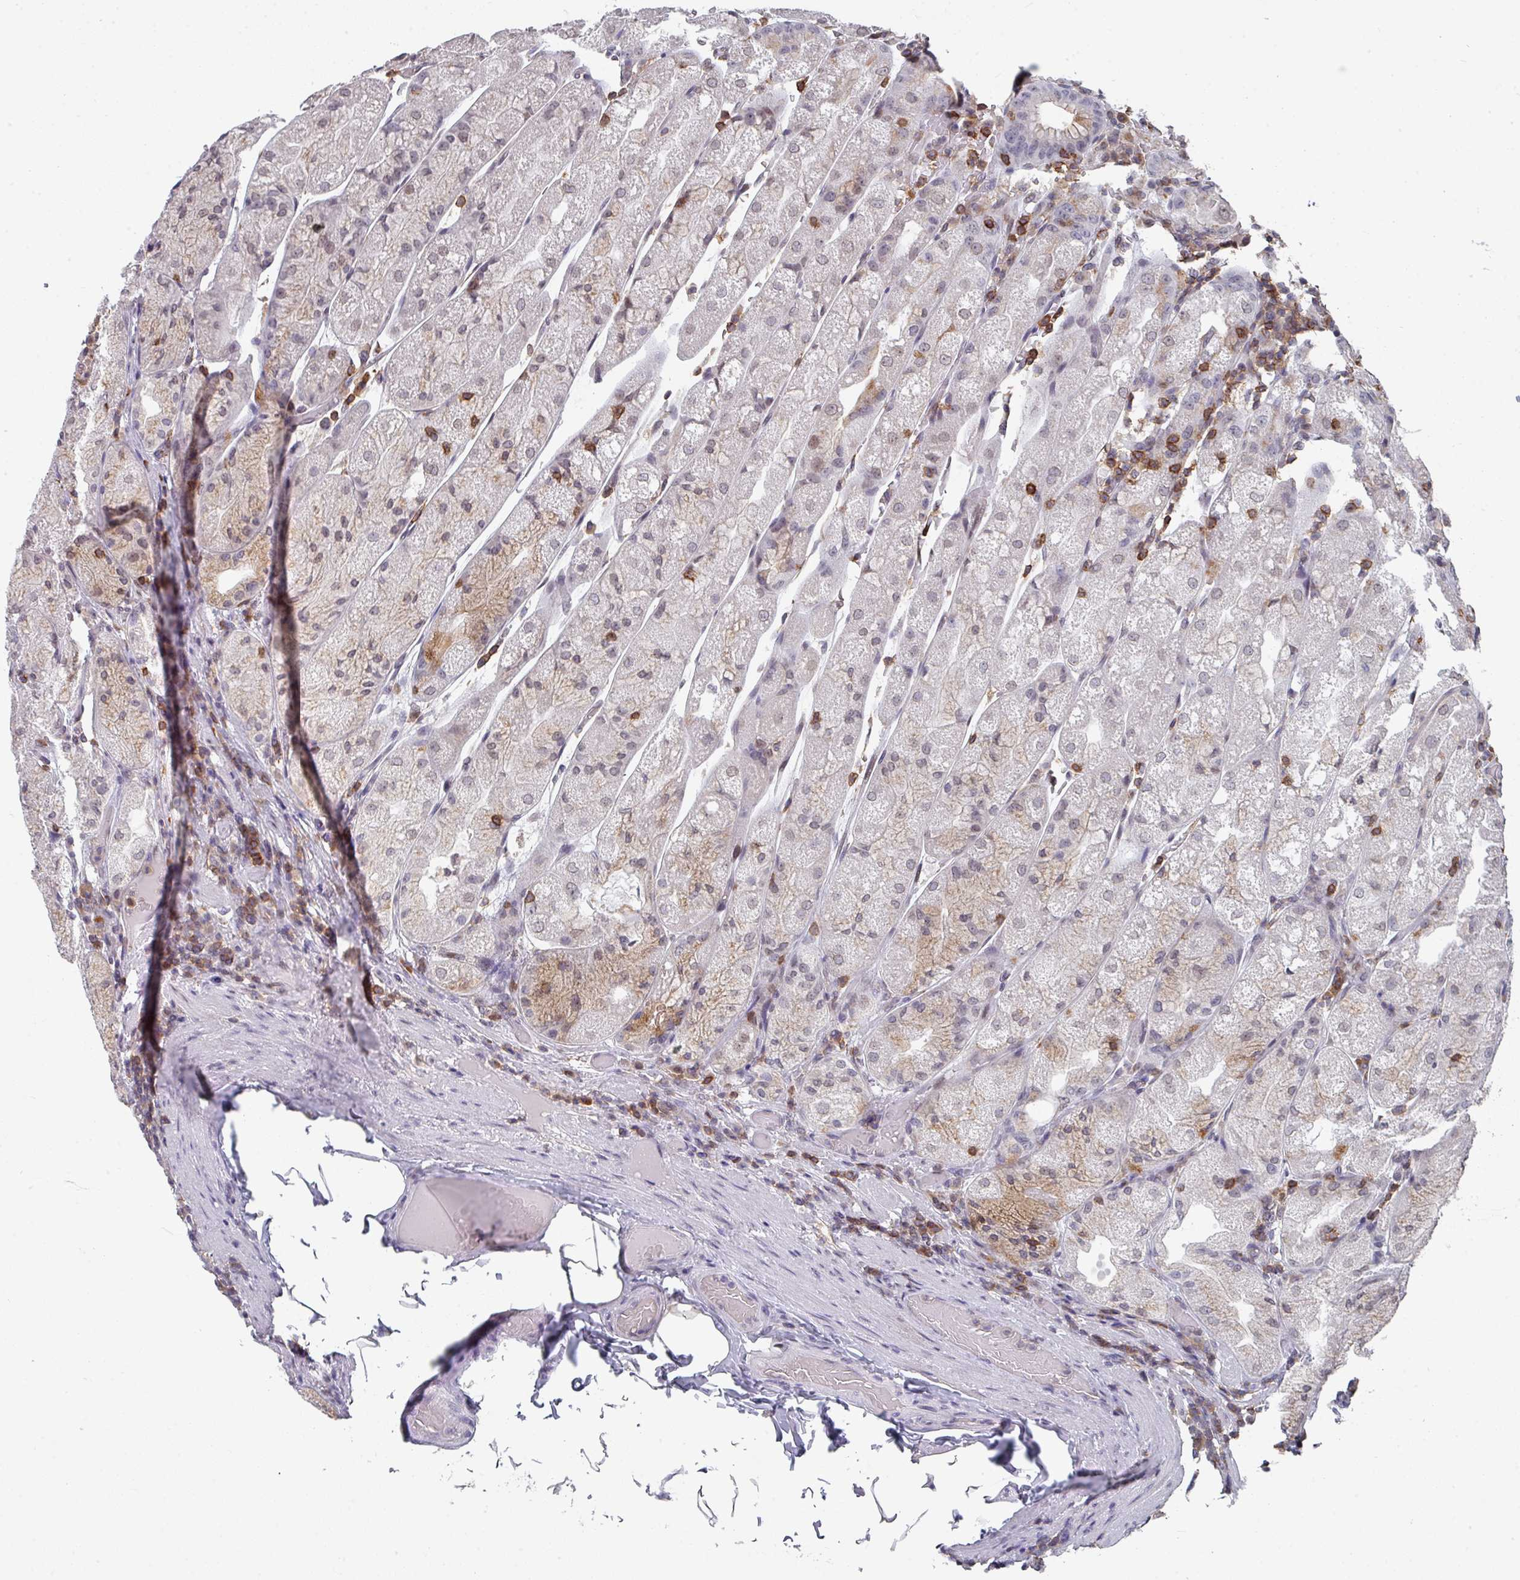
{"staining": {"intensity": "weak", "quantity": "<25%", "location": "cytoplasmic/membranous"}, "tissue": "stomach", "cell_type": "Glandular cells", "image_type": "normal", "snomed": [{"axis": "morphology", "description": "Normal tissue, NOS"}, {"axis": "topography", "description": "Stomach, upper"}], "caption": "Benign stomach was stained to show a protein in brown. There is no significant expression in glandular cells. (DAB immunohistochemistry with hematoxylin counter stain).", "gene": "RASAL3", "patient": {"sex": "male", "age": 52}}